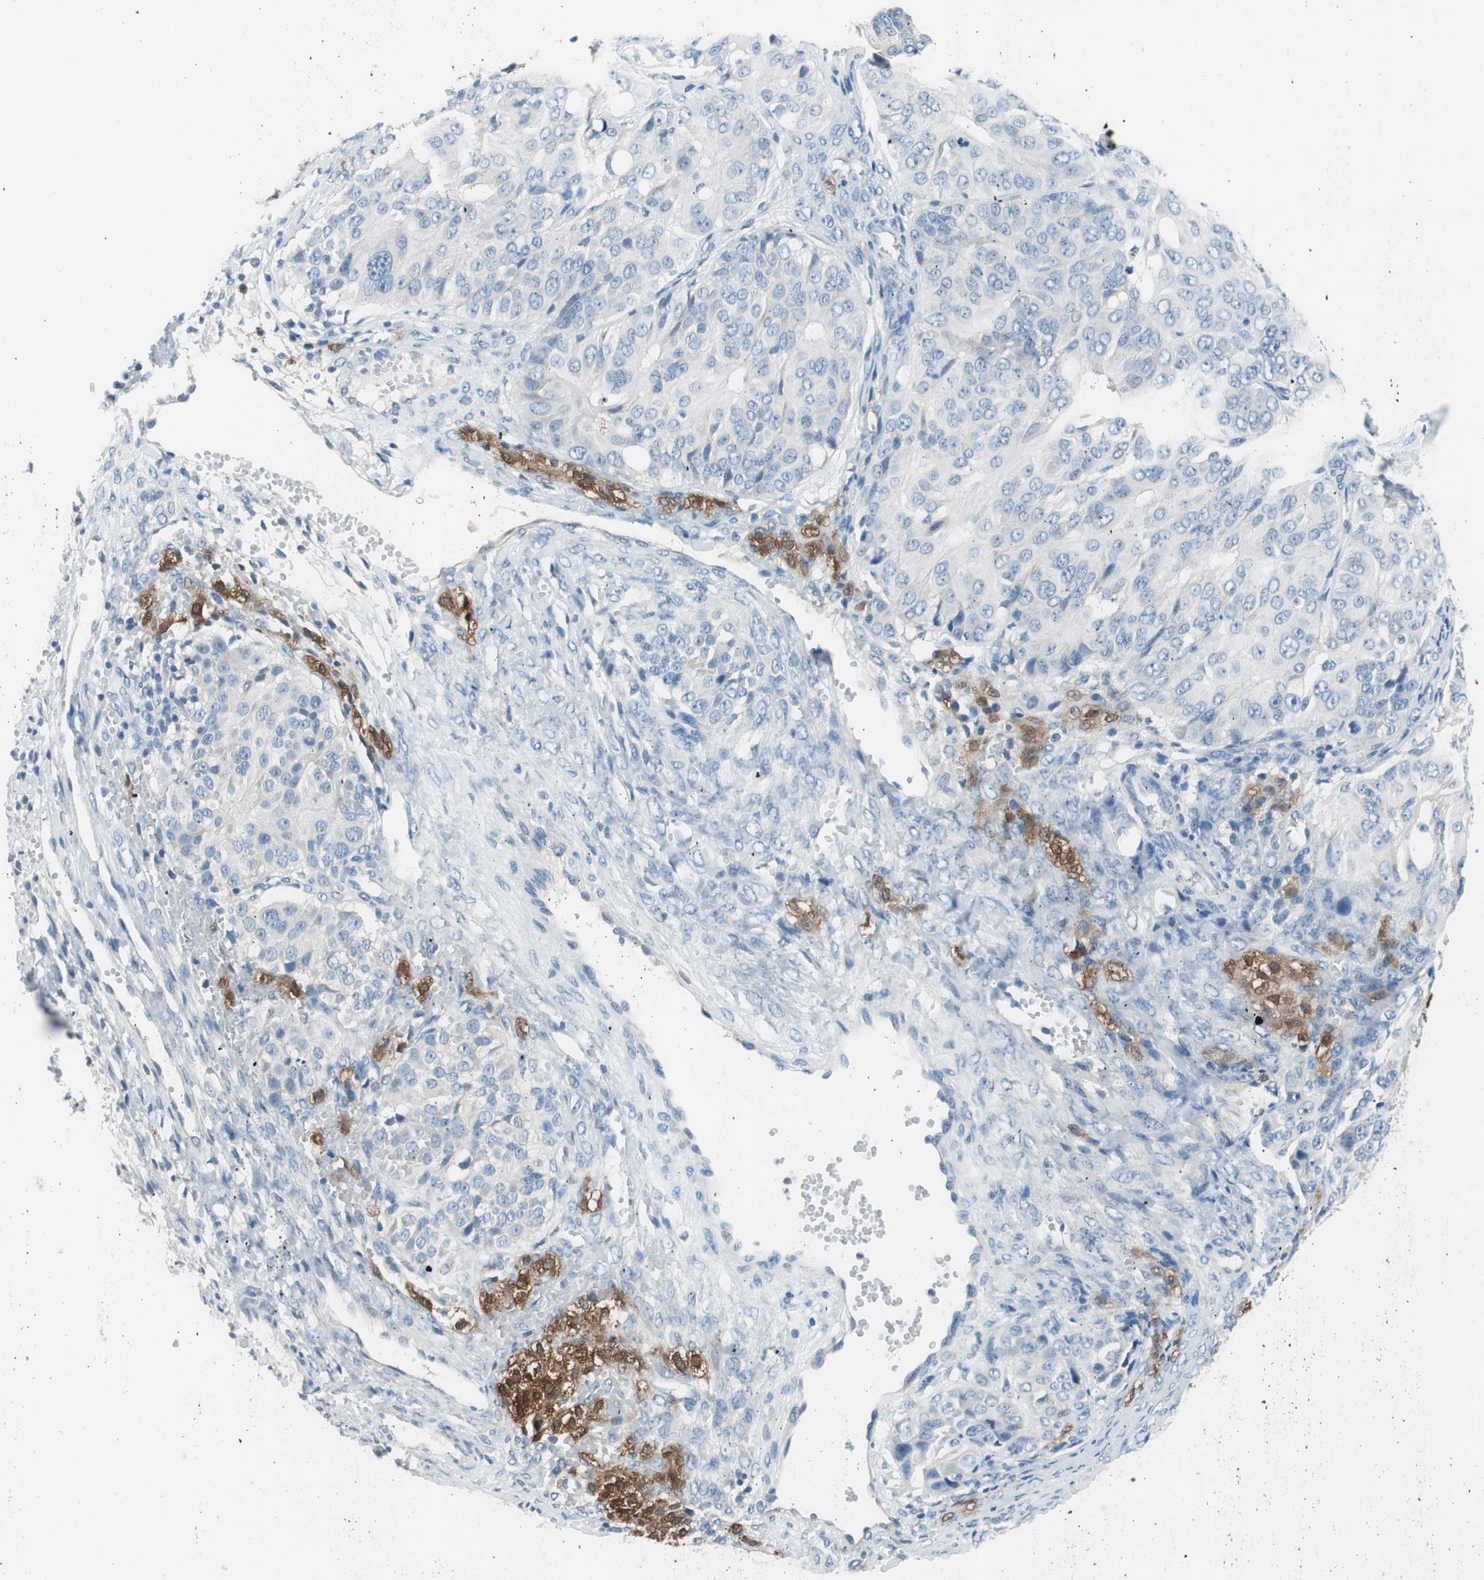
{"staining": {"intensity": "negative", "quantity": "none", "location": "none"}, "tissue": "ovarian cancer", "cell_type": "Tumor cells", "image_type": "cancer", "snomed": [{"axis": "morphology", "description": "Carcinoma, endometroid"}, {"axis": "topography", "description": "Ovary"}], "caption": "The immunohistochemistry (IHC) photomicrograph has no significant expression in tumor cells of endometroid carcinoma (ovarian) tissue. (DAB immunohistochemistry, high magnification).", "gene": "EVA1A", "patient": {"sex": "female", "age": 51}}